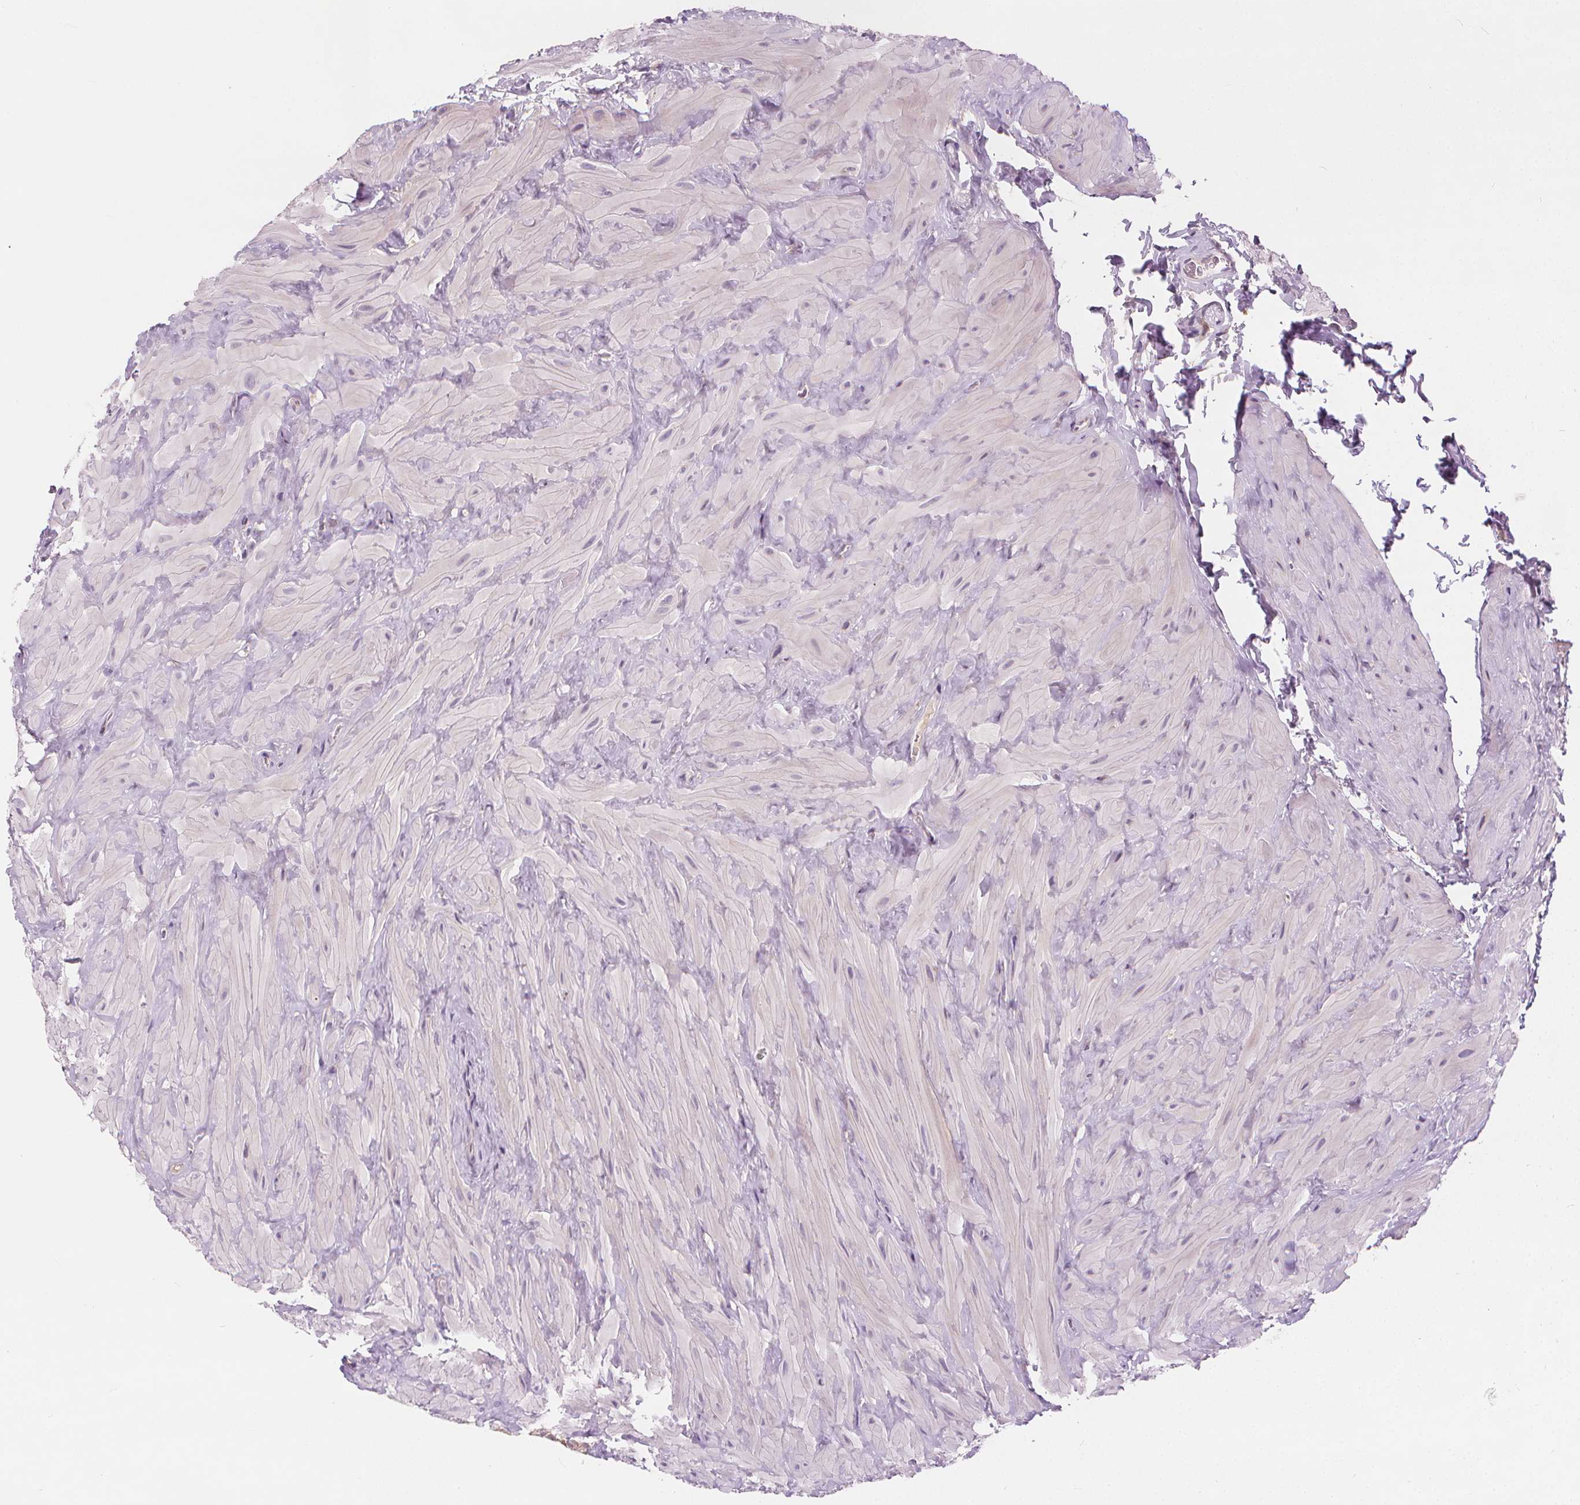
{"staining": {"intensity": "negative", "quantity": "none", "location": "none"}, "tissue": "epididymis", "cell_type": "Glandular cells", "image_type": "normal", "snomed": [{"axis": "morphology", "description": "Normal tissue, NOS"}, {"axis": "topography", "description": "Epididymis, spermatic cord, NOS"}, {"axis": "topography", "description": "Epididymis"}], "caption": "IHC micrograph of normal epididymis: epididymis stained with DAB (3,3'-diaminobenzidine) reveals no significant protein staining in glandular cells.", "gene": "RAB20", "patient": {"sex": "male", "age": 31}}